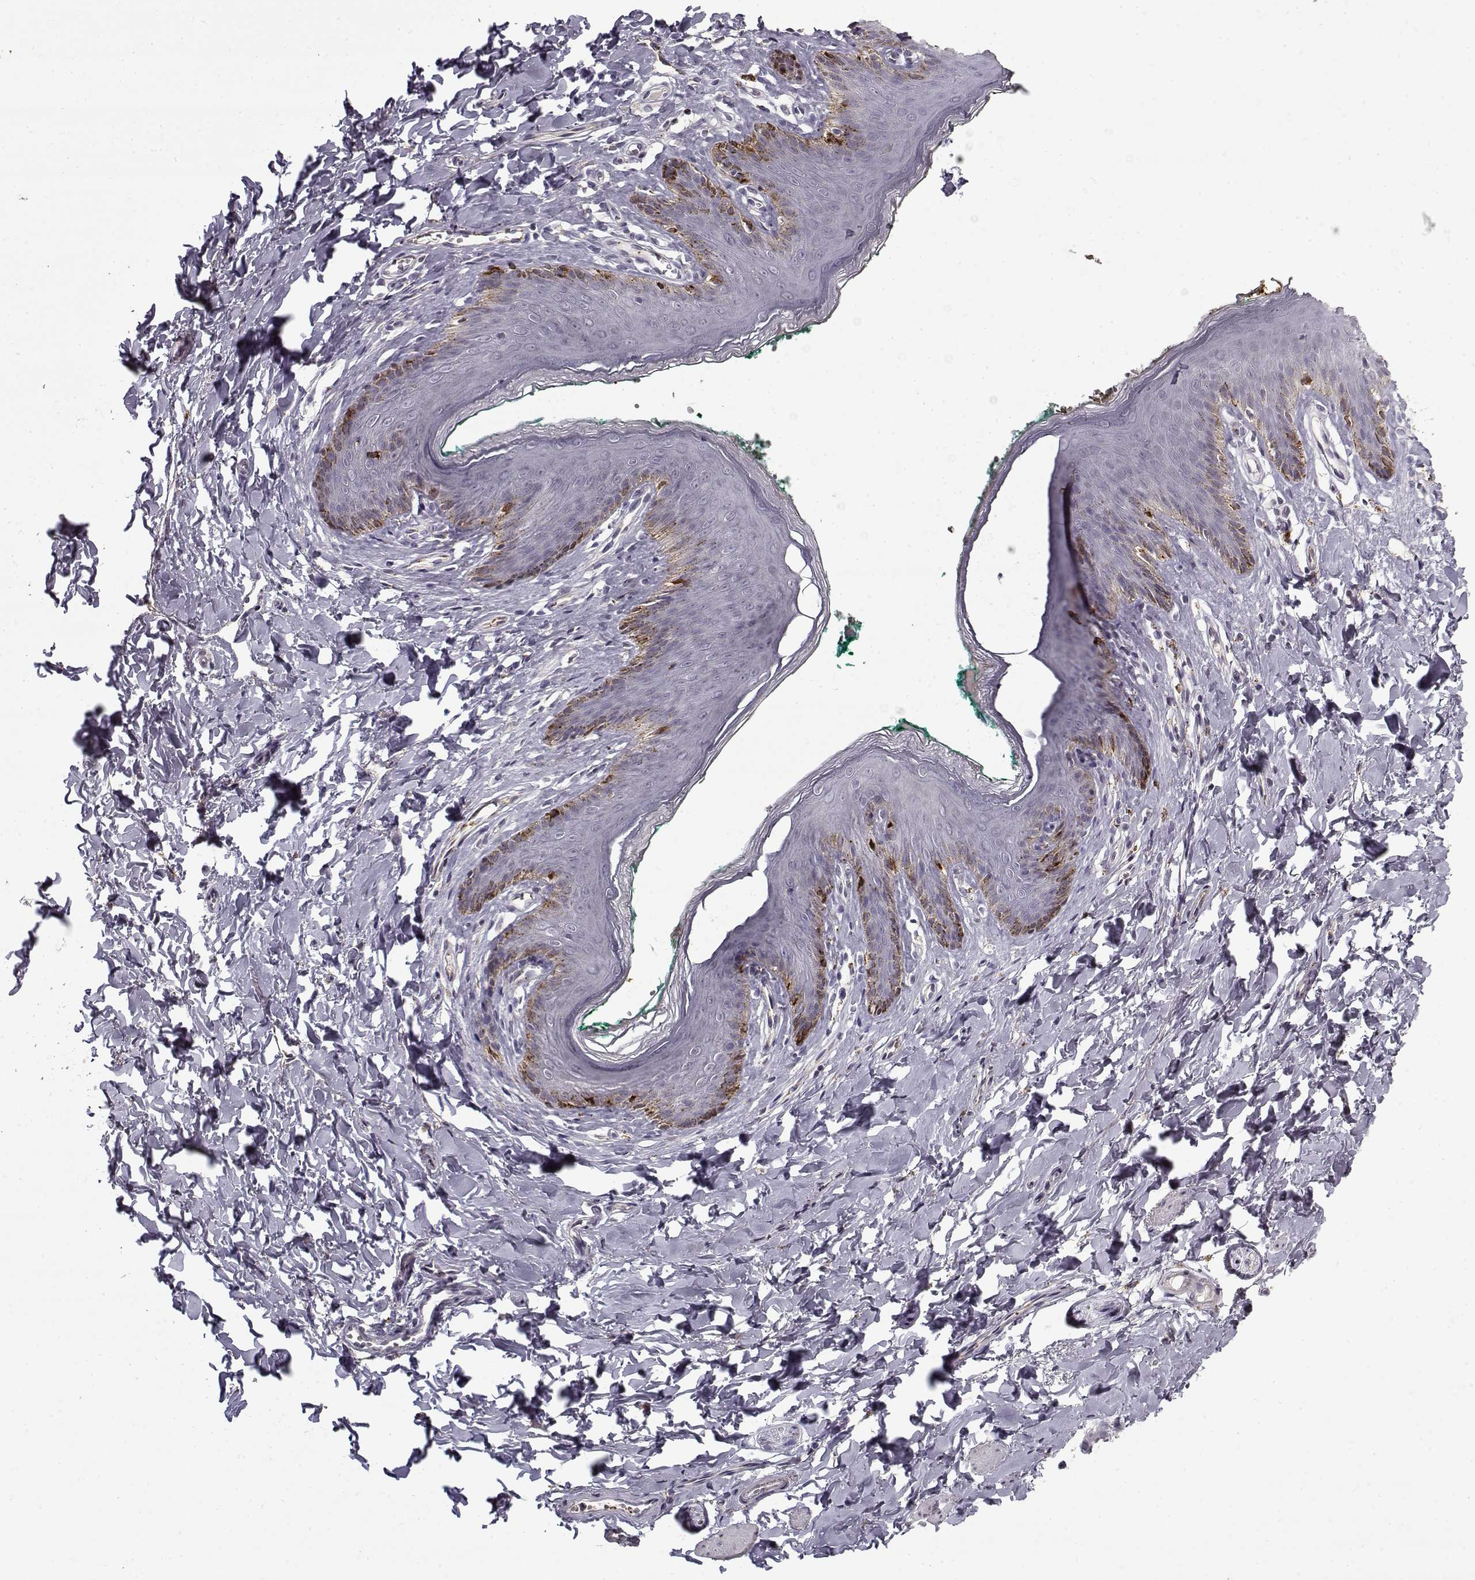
{"staining": {"intensity": "negative", "quantity": "none", "location": "none"}, "tissue": "skin", "cell_type": "Epidermal cells", "image_type": "normal", "snomed": [{"axis": "morphology", "description": "Normal tissue, NOS"}, {"axis": "topography", "description": "Vulva"}], "caption": "Epidermal cells are negative for brown protein staining in normal skin. Nuclei are stained in blue.", "gene": "SNCA", "patient": {"sex": "female", "age": 66}}